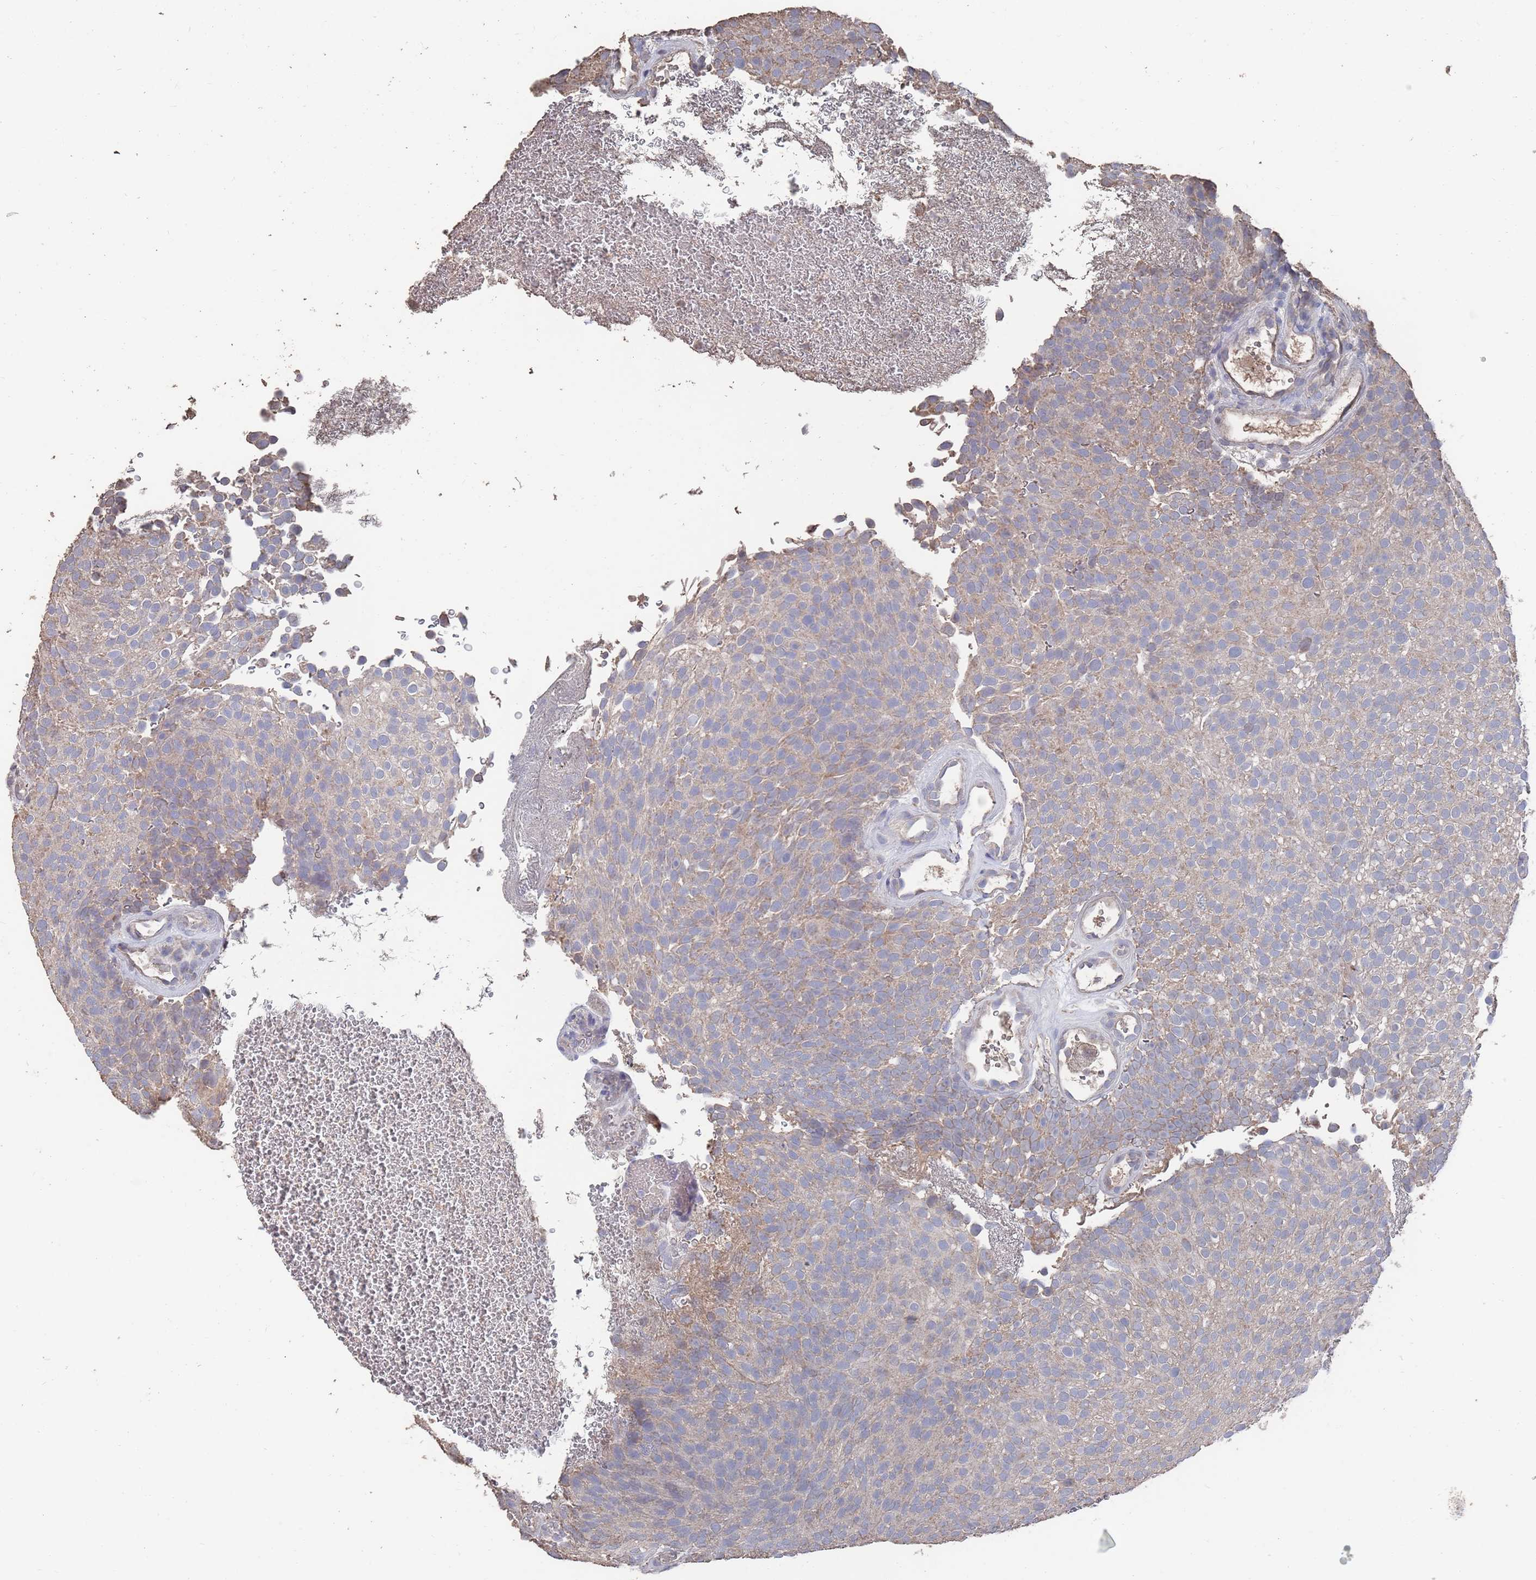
{"staining": {"intensity": "negative", "quantity": "none", "location": "none"}, "tissue": "urothelial cancer", "cell_type": "Tumor cells", "image_type": "cancer", "snomed": [{"axis": "morphology", "description": "Urothelial carcinoma, Low grade"}, {"axis": "topography", "description": "Urinary bladder"}], "caption": "A micrograph of urothelial cancer stained for a protein demonstrates no brown staining in tumor cells. The staining was performed using DAB (3,3'-diaminobenzidine) to visualize the protein expression in brown, while the nuclei were stained in blue with hematoxylin (Magnification: 20x).", "gene": "BTBD18", "patient": {"sex": "male", "age": 78}}